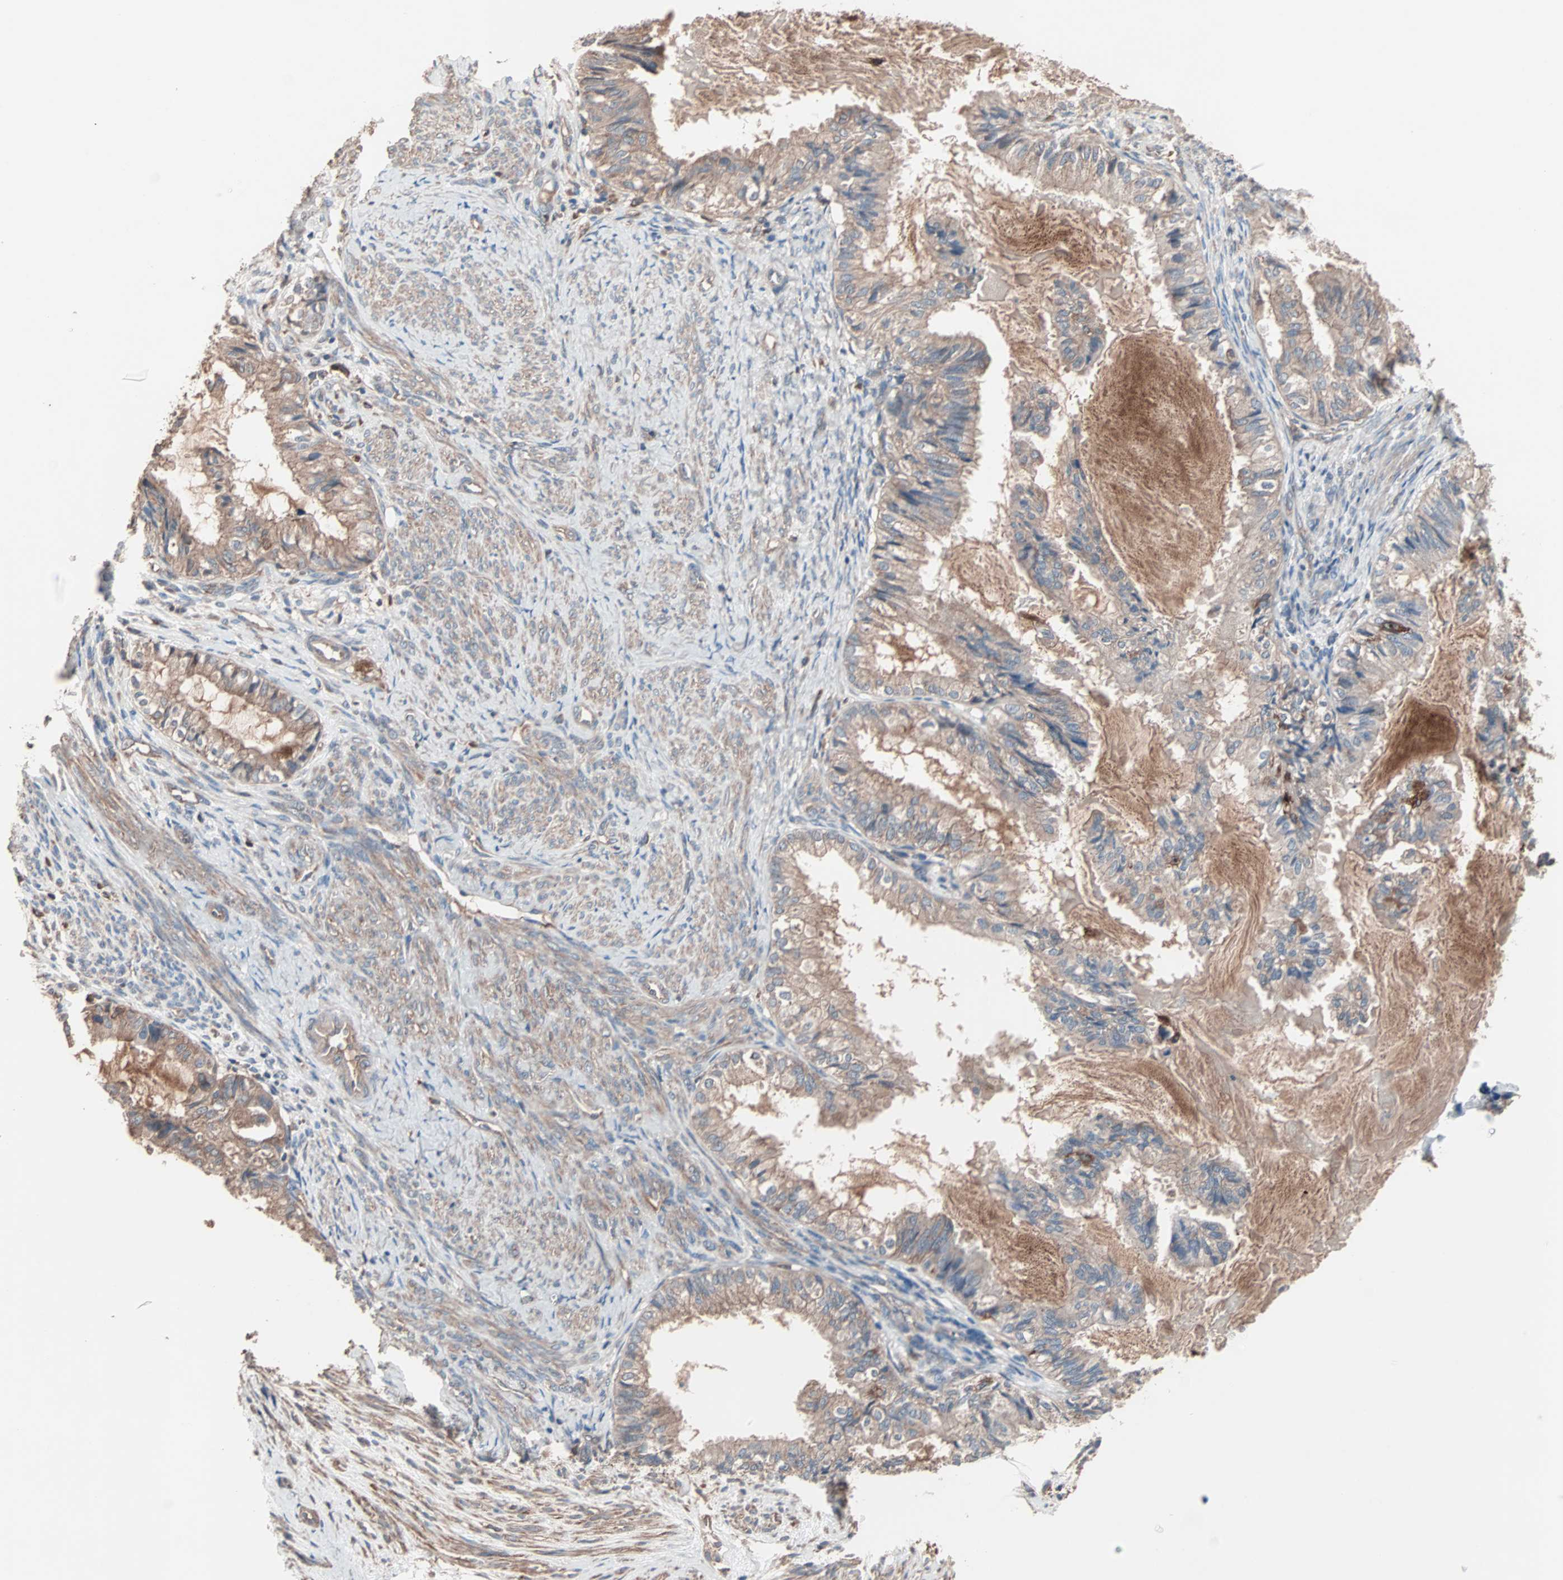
{"staining": {"intensity": "moderate", "quantity": ">75%", "location": "cytoplasmic/membranous"}, "tissue": "cervical cancer", "cell_type": "Tumor cells", "image_type": "cancer", "snomed": [{"axis": "morphology", "description": "Normal tissue, NOS"}, {"axis": "morphology", "description": "Adenocarcinoma, NOS"}, {"axis": "topography", "description": "Cervix"}, {"axis": "topography", "description": "Endometrium"}], "caption": "Adenocarcinoma (cervical) stained for a protein (brown) displays moderate cytoplasmic/membranous positive expression in about >75% of tumor cells.", "gene": "ATG7", "patient": {"sex": "female", "age": 86}}